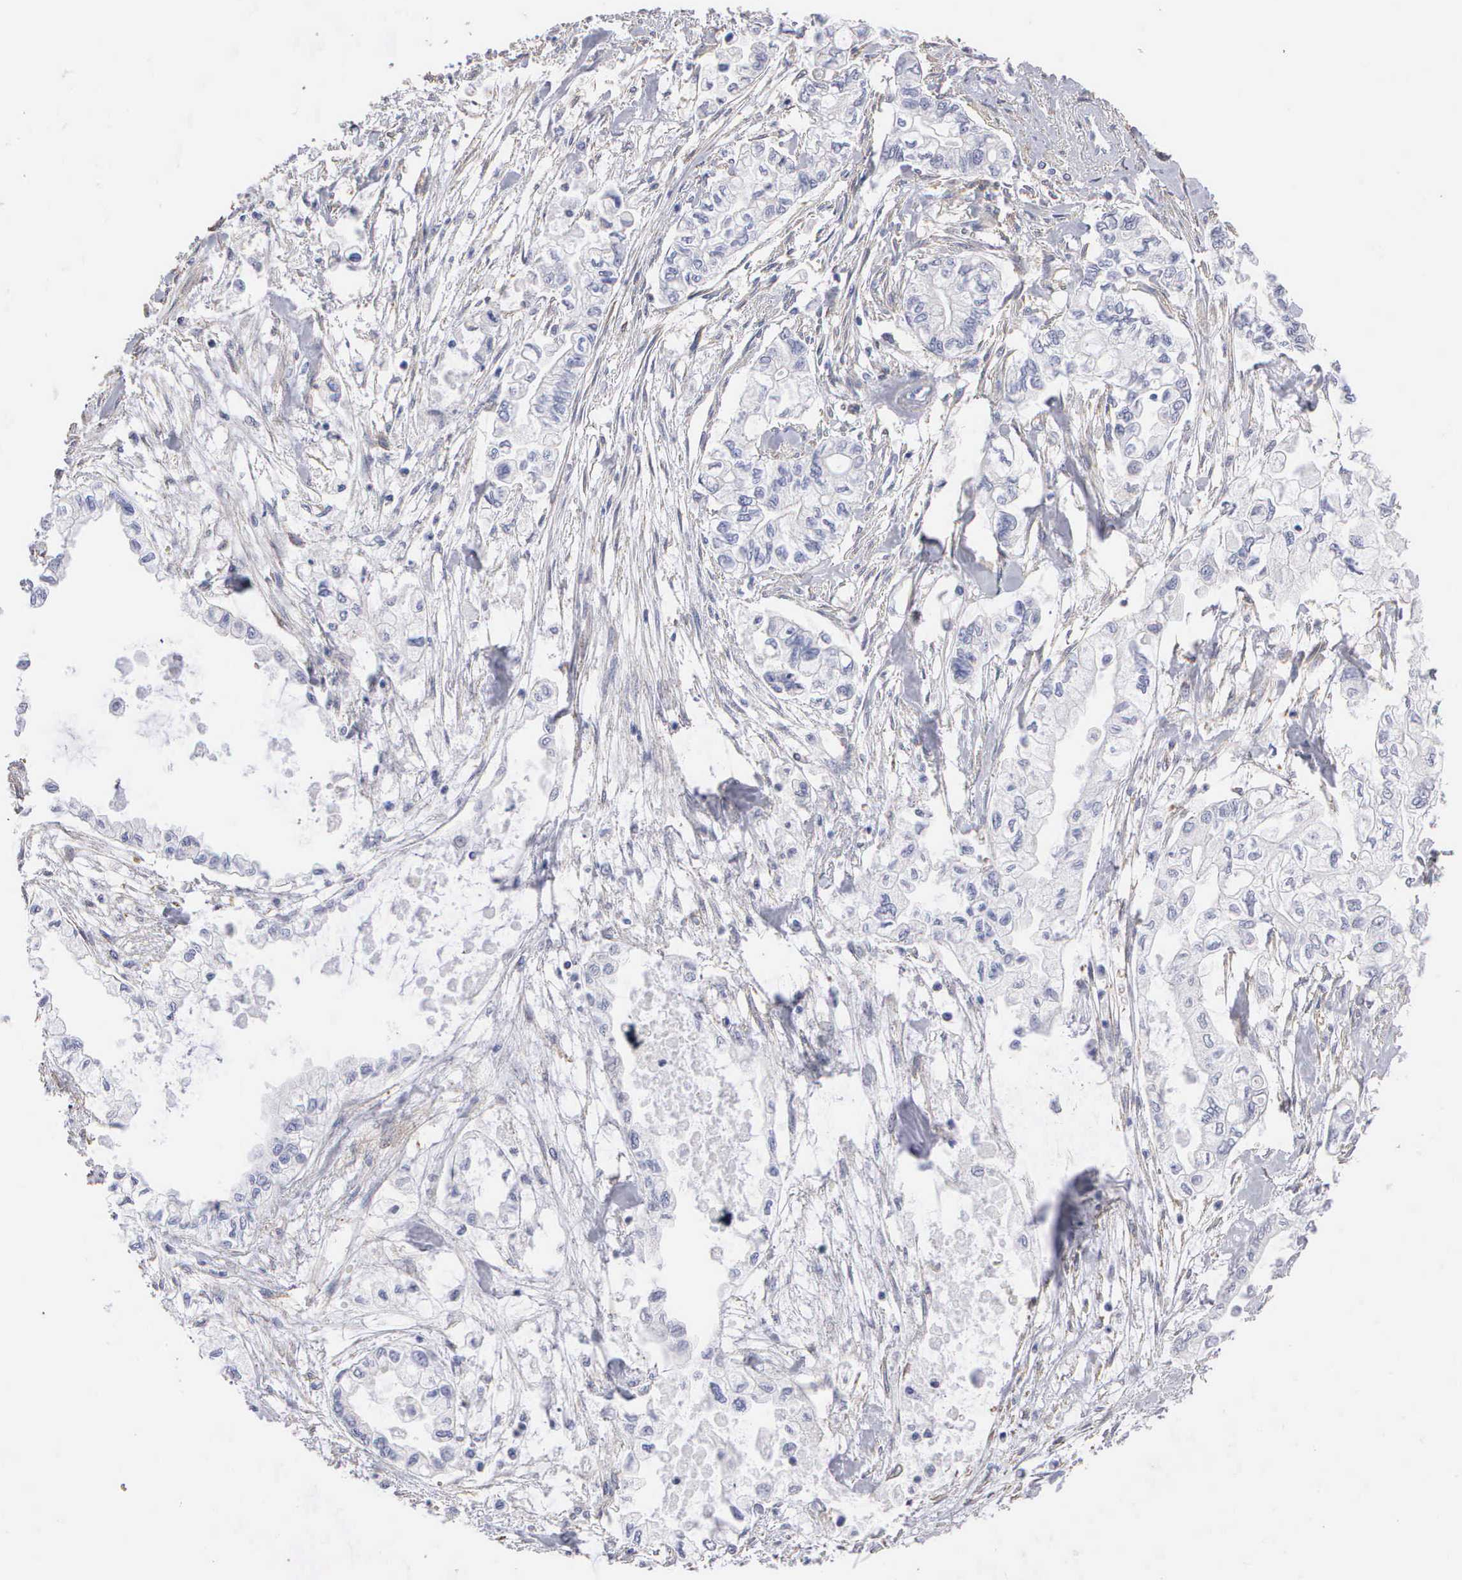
{"staining": {"intensity": "negative", "quantity": "none", "location": "none"}, "tissue": "pancreatic cancer", "cell_type": "Tumor cells", "image_type": "cancer", "snomed": [{"axis": "morphology", "description": "Adenocarcinoma, NOS"}, {"axis": "topography", "description": "Pancreas"}], "caption": "There is no significant expression in tumor cells of adenocarcinoma (pancreatic).", "gene": "ELFN2", "patient": {"sex": "male", "age": 79}}